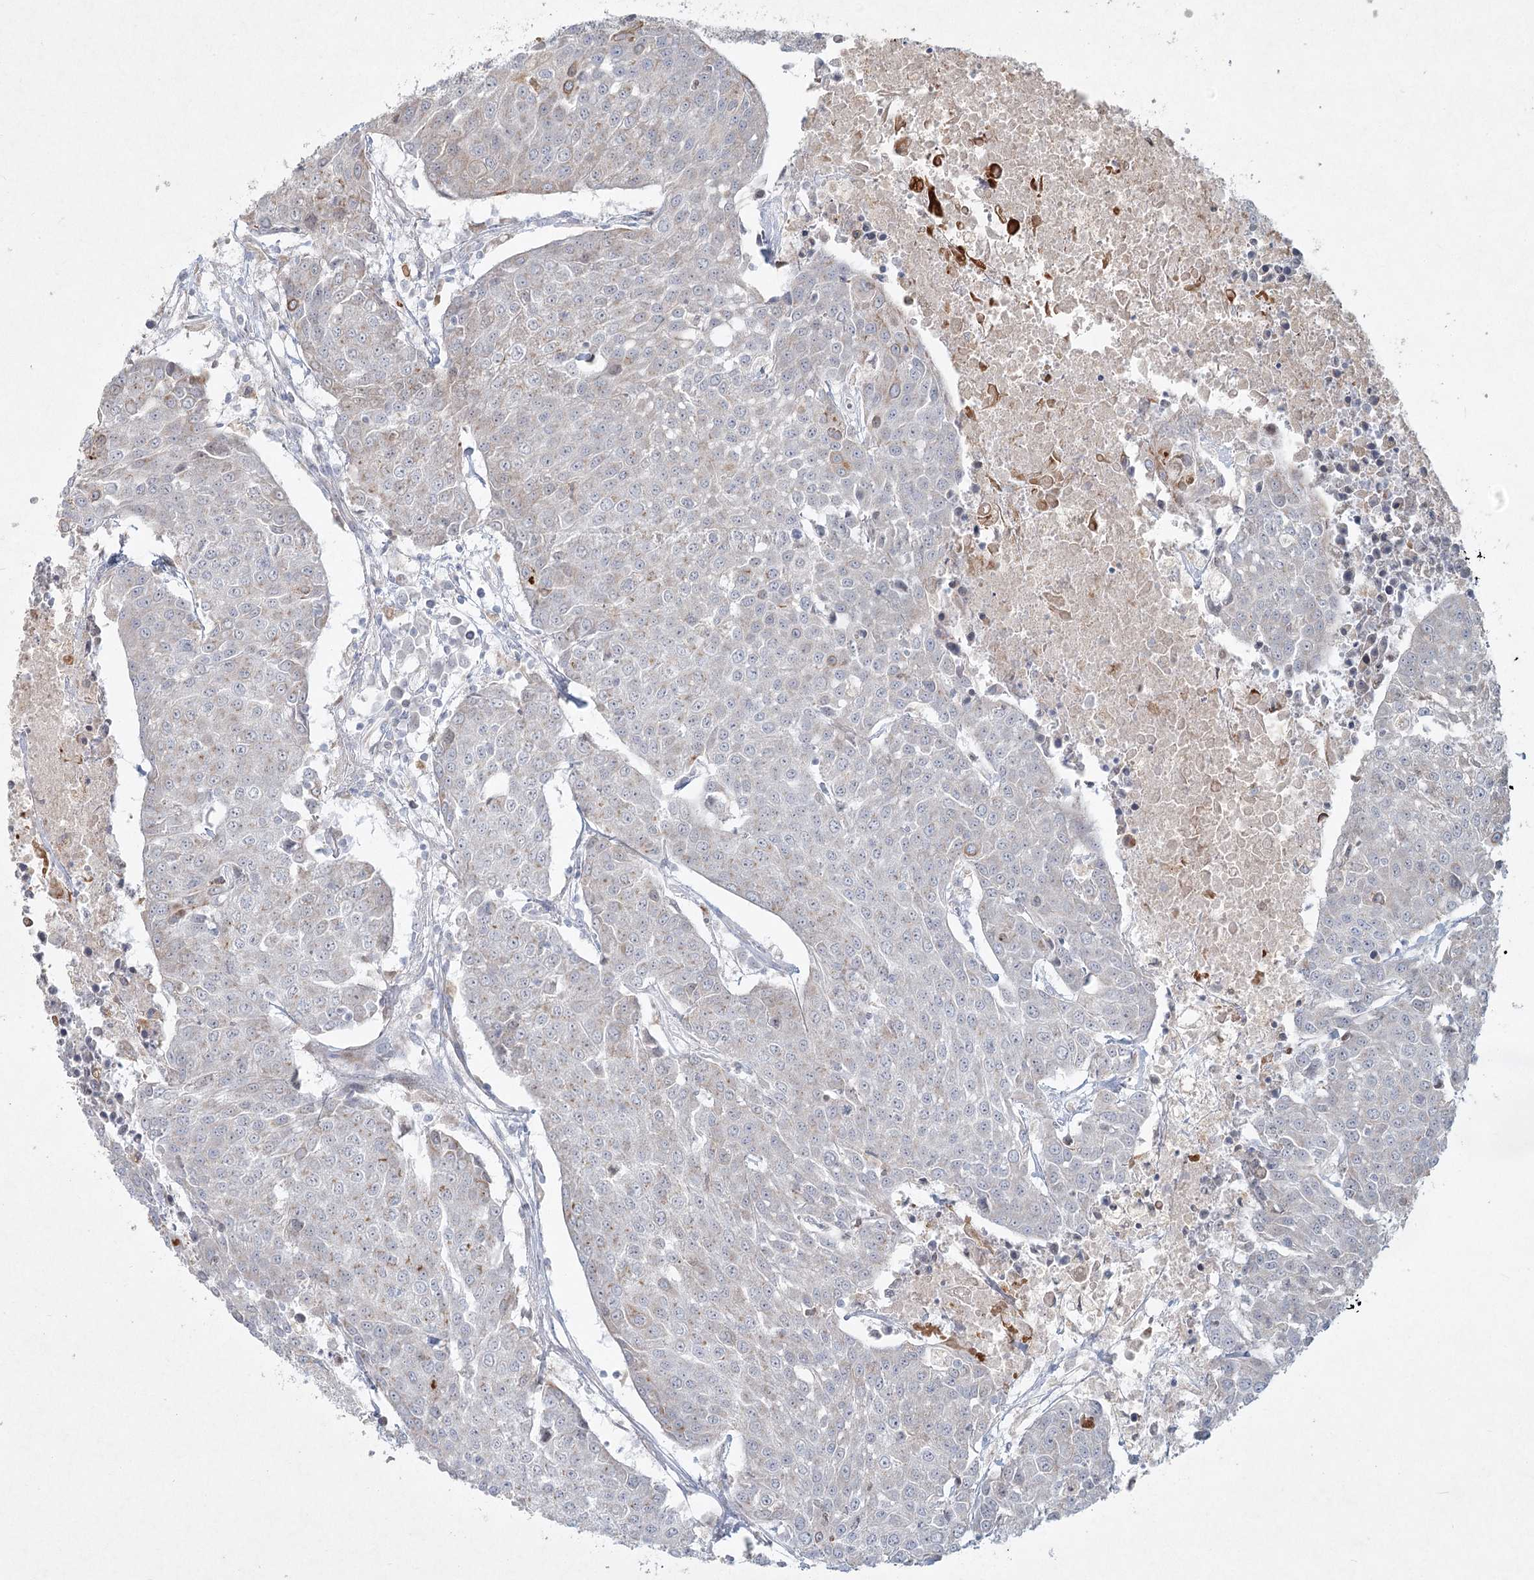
{"staining": {"intensity": "negative", "quantity": "none", "location": "none"}, "tissue": "urothelial cancer", "cell_type": "Tumor cells", "image_type": "cancer", "snomed": [{"axis": "morphology", "description": "Urothelial carcinoma, High grade"}, {"axis": "topography", "description": "Urinary bladder"}], "caption": "There is no significant positivity in tumor cells of urothelial carcinoma (high-grade).", "gene": "LRP2BP", "patient": {"sex": "female", "age": 85}}